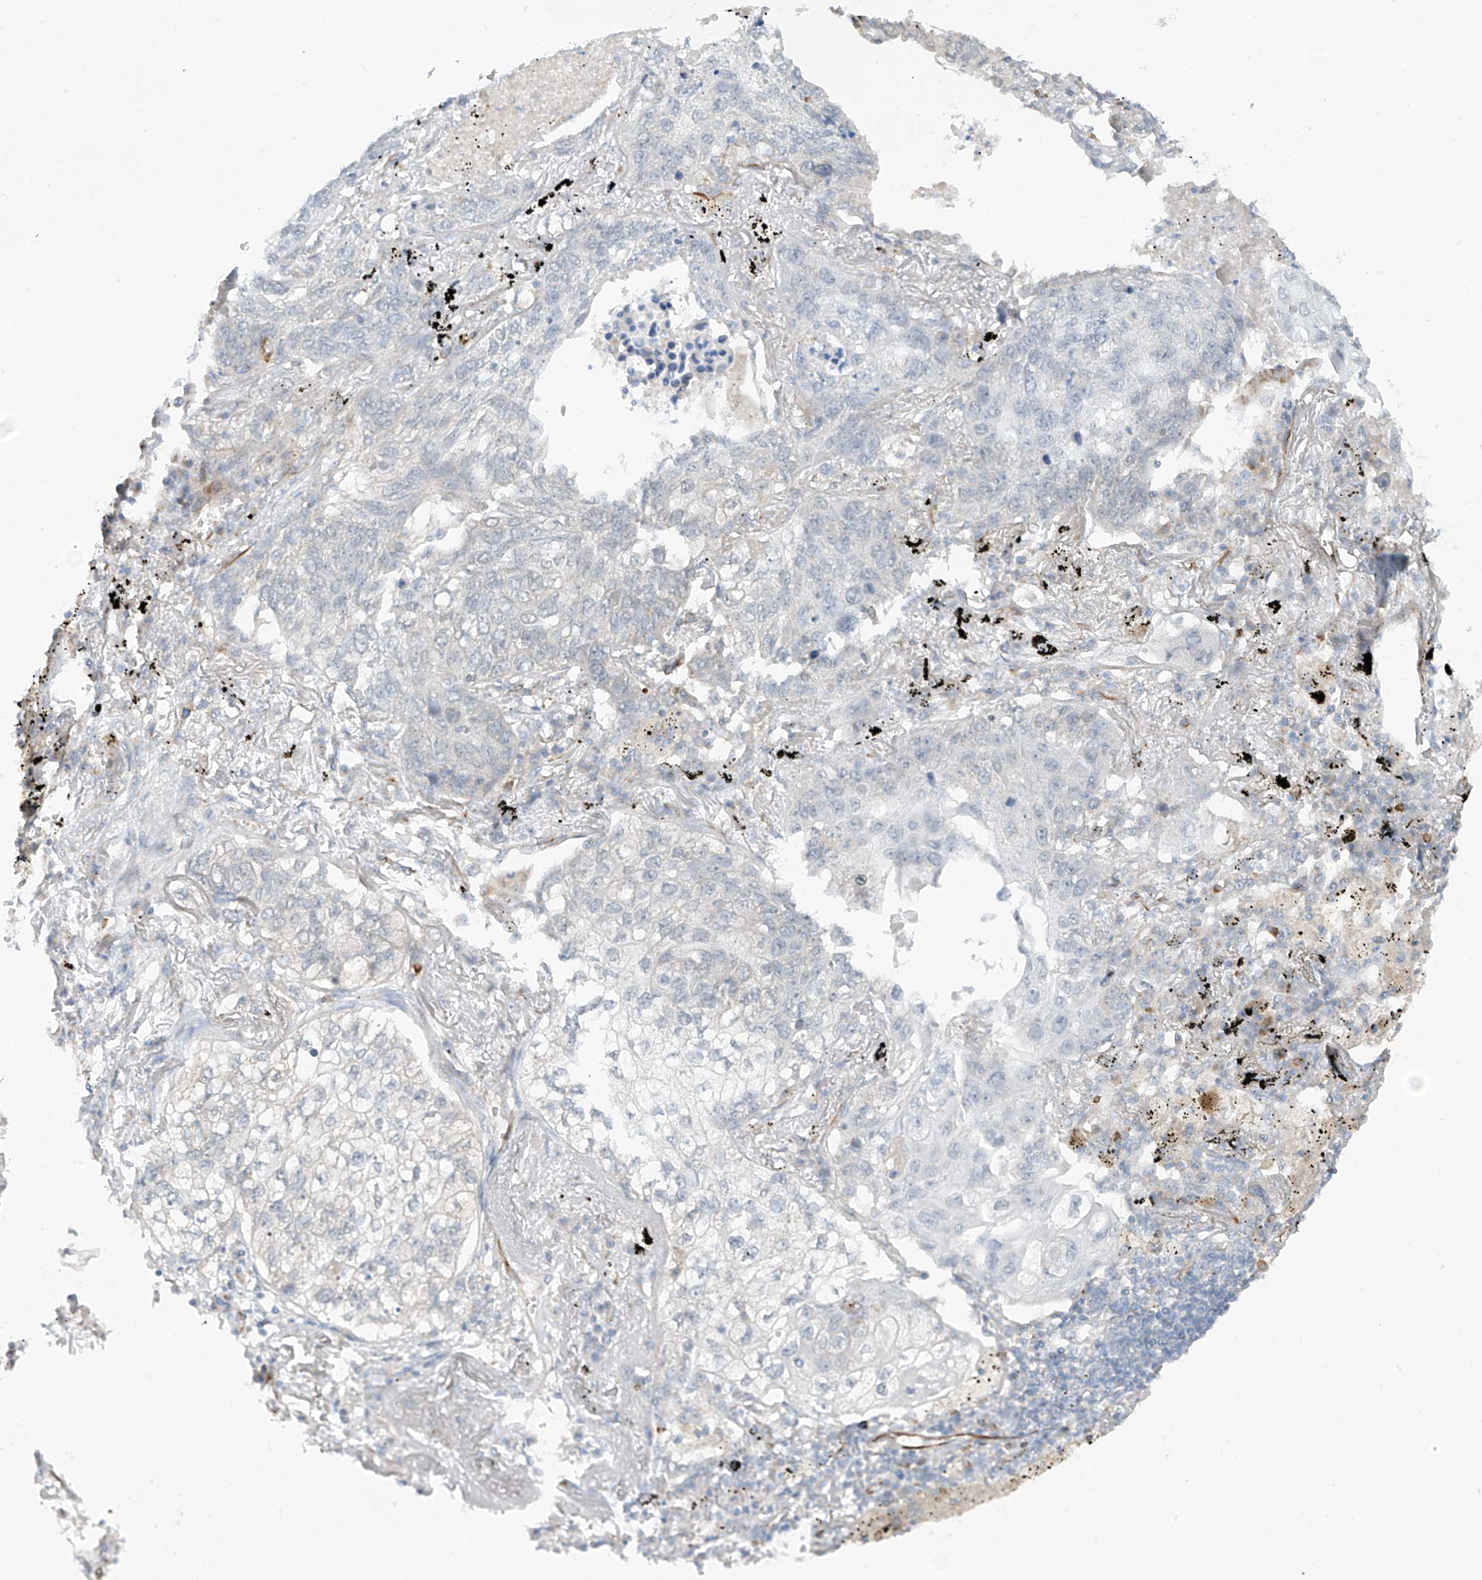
{"staining": {"intensity": "negative", "quantity": "none", "location": "none"}, "tissue": "lung cancer", "cell_type": "Tumor cells", "image_type": "cancer", "snomed": [{"axis": "morphology", "description": "Squamous cell carcinoma, NOS"}, {"axis": "topography", "description": "Lung"}], "caption": "Lung squamous cell carcinoma stained for a protein using immunohistochemistry (IHC) displays no expression tumor cells.", "gene": "HS6ST2", "patient": {"sex": "female", "age": 63}}